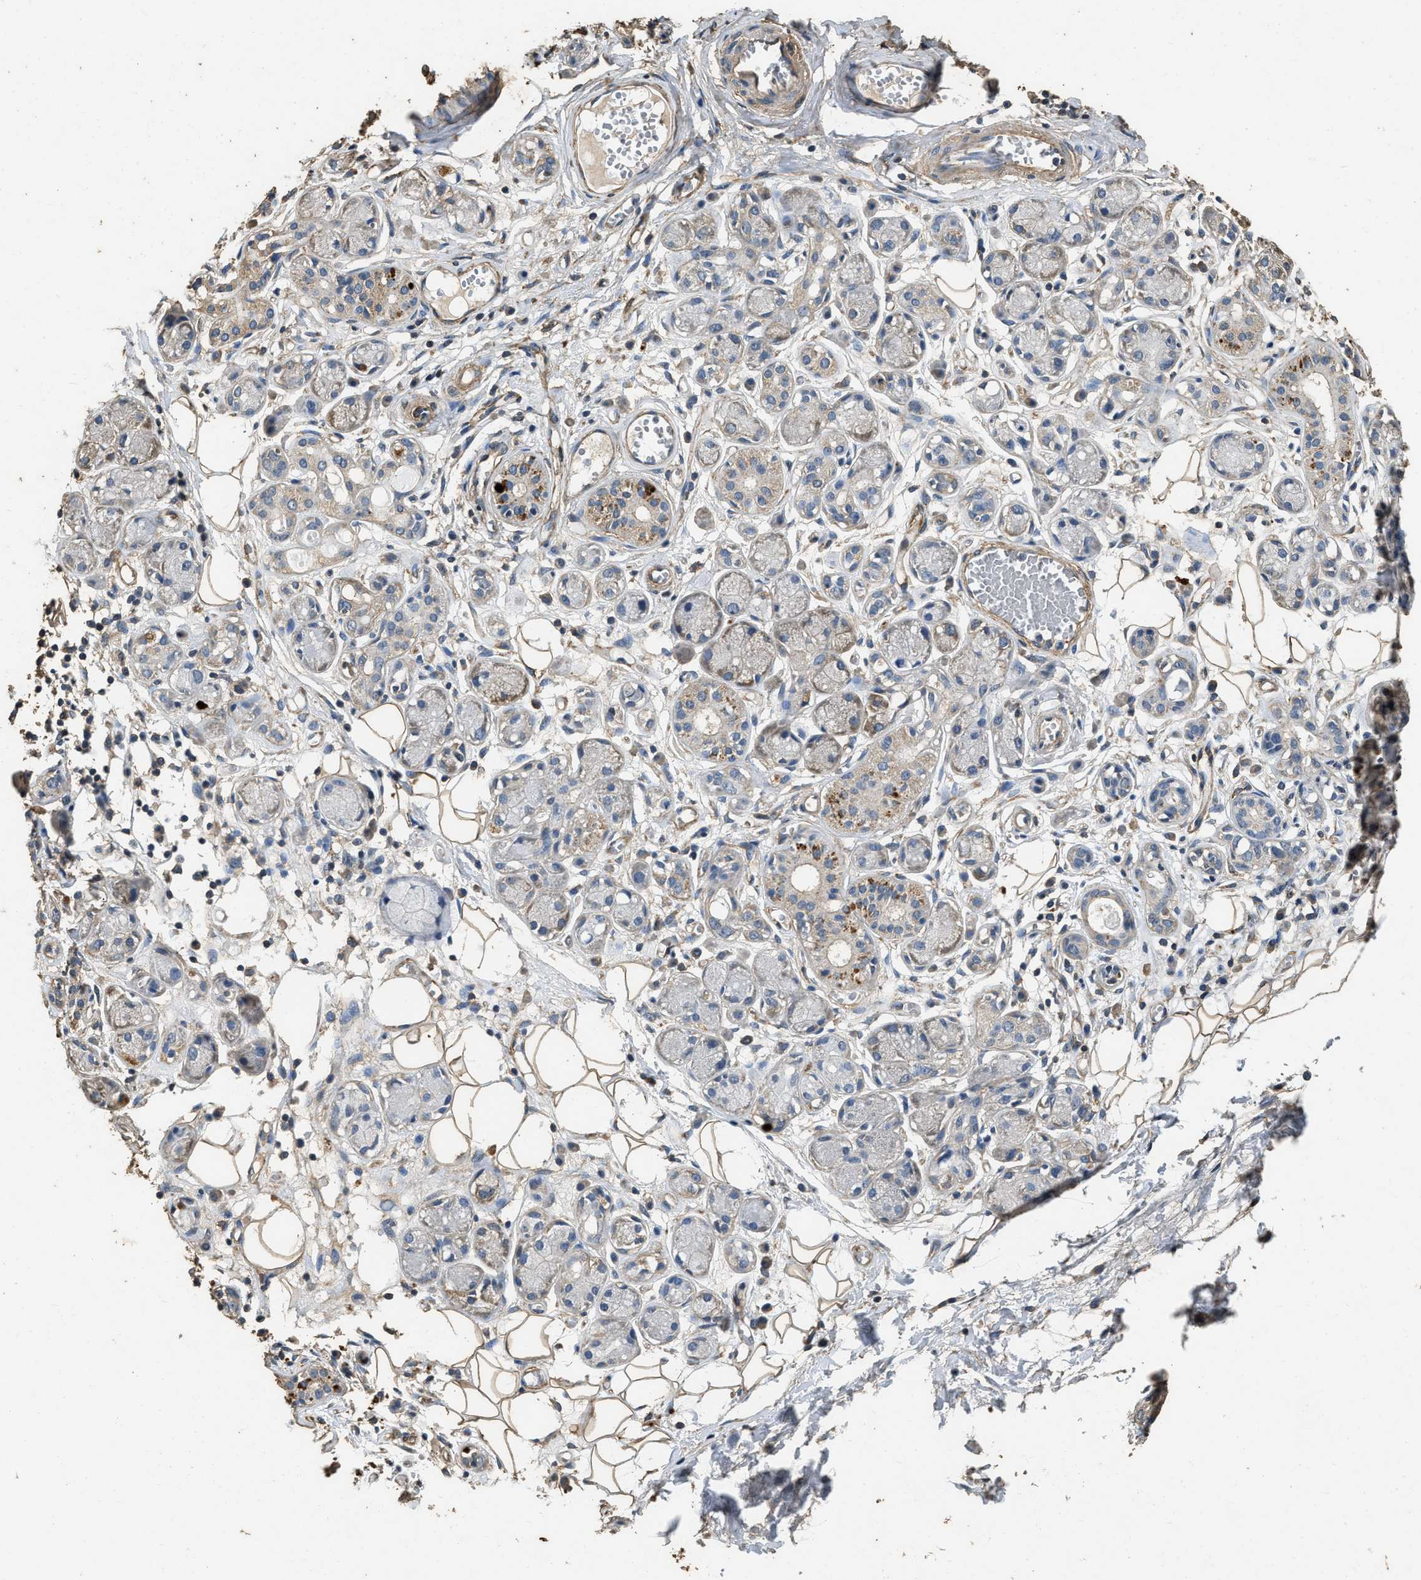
{"staining": {"intensity": "moderate", "quantity": ">75%", "location": "cytoplasmic/membranous"}, "tissue": "adipose tissue", "cell_type": "Adipocytes", "image_type": "normal", "snomed": [{"axis": "morphology", "description": "Normal tissue, NOS"}, {"axis": "morphology", "description": "Inflammation, NOS"}, {"axis": "topography", "description": "Salivary gland"}, {"axis": "topography", "description": "Peripheral nerve tissue"}], "caption": "Brown immunohistochemical staining in unremarkable human adipose tissue reveals moderate cytoplasmic/membranous expression in approximately >75% of adipocytes.", "gene": "MIB1", "patient": {"sex": "female", "age": 75}}